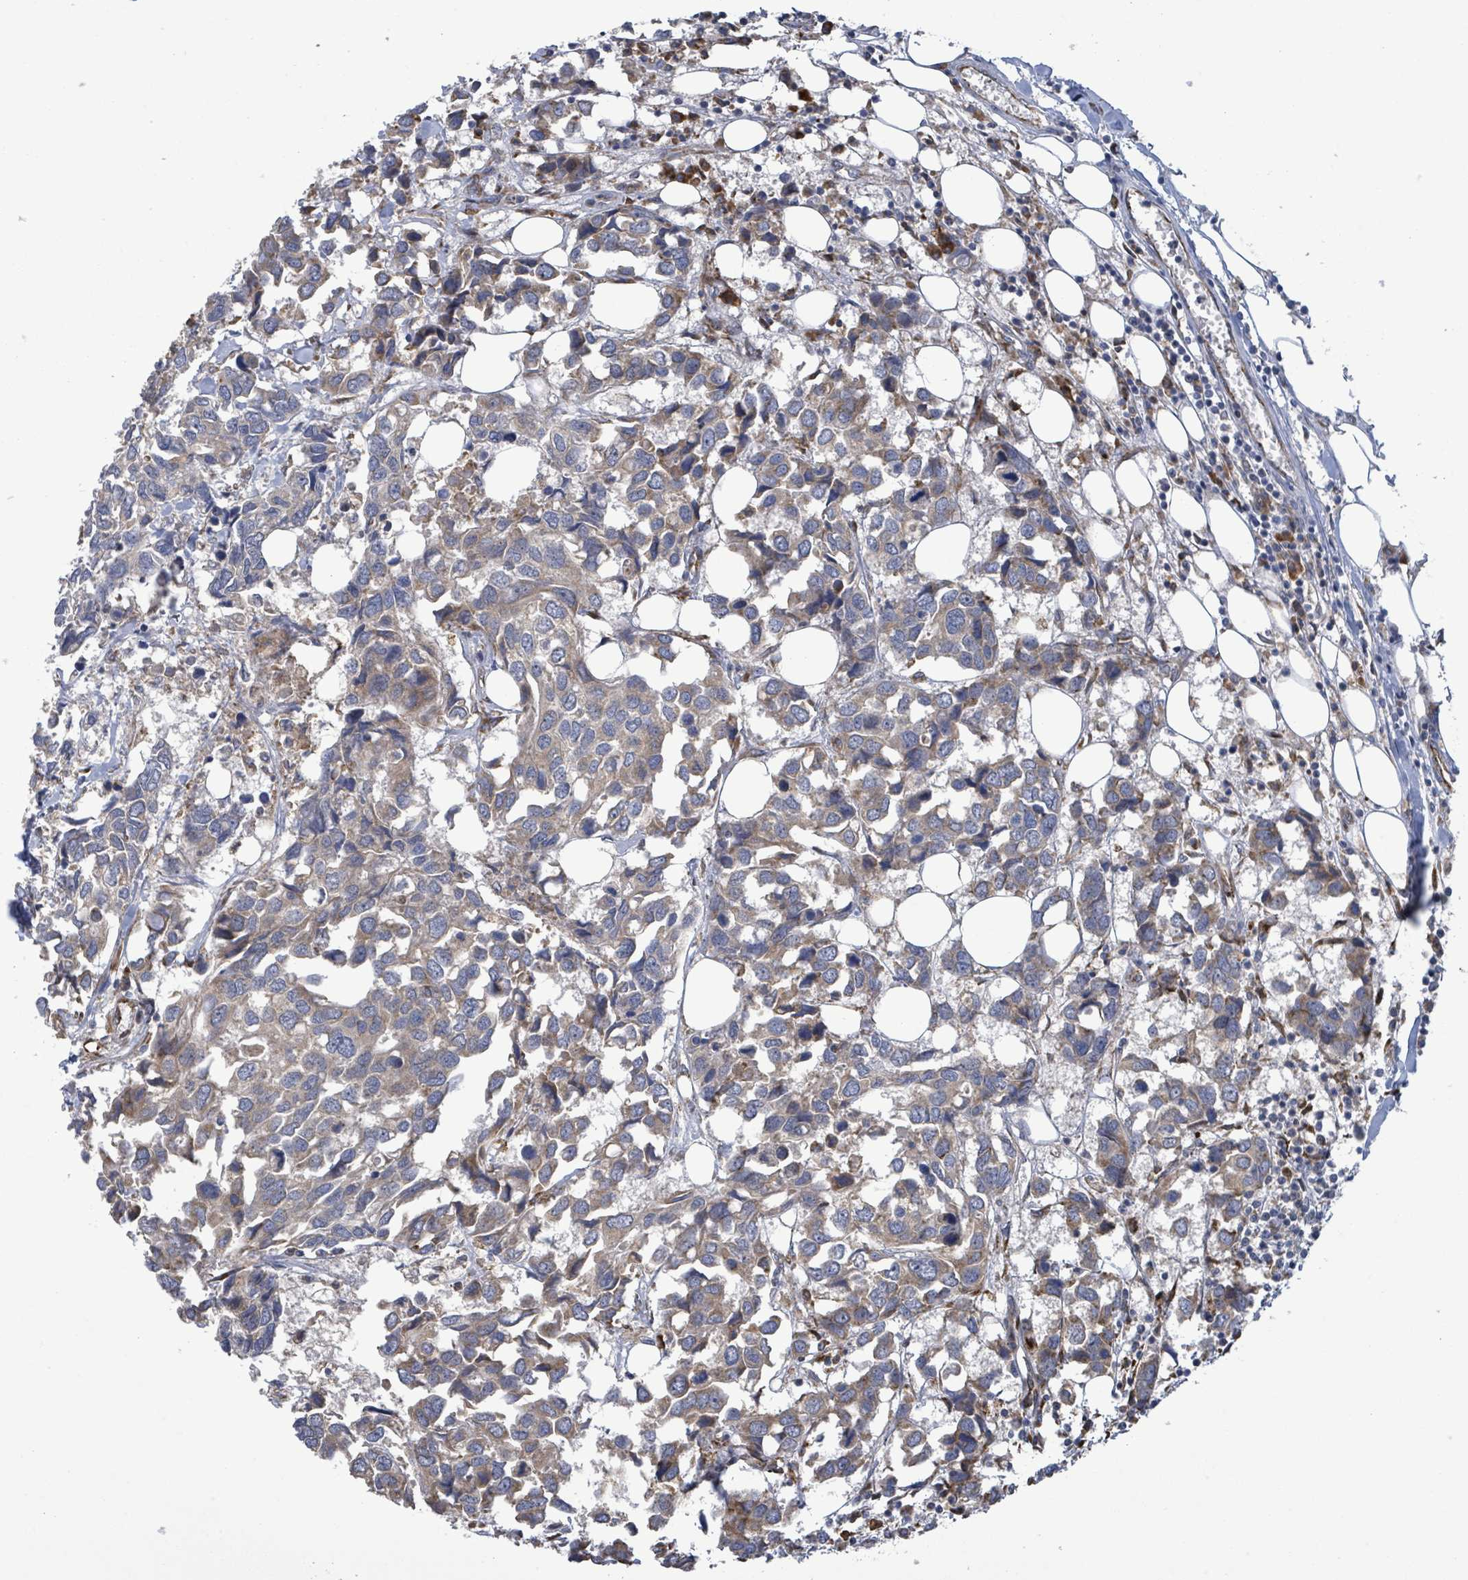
{"staining": {"intensity": "weak", "quantity": "<25%", "location": "cytoplasmic/membranous"}, "tissue": "breast cancer", "cell_type": "Tumor cells", "image_type": "cancer", "snomed": [{"axis": "morphology", "description": "Duct carcinoma"}, {"axis": "topography", "description": "Breast"}], "caption": "This is an IHC micrograph of human infiltrating ductal carcinoma (breast). There is no staining in tumor cells.", "gene": "NOMO1", "patient": {"sex": "female", "age": 83}}